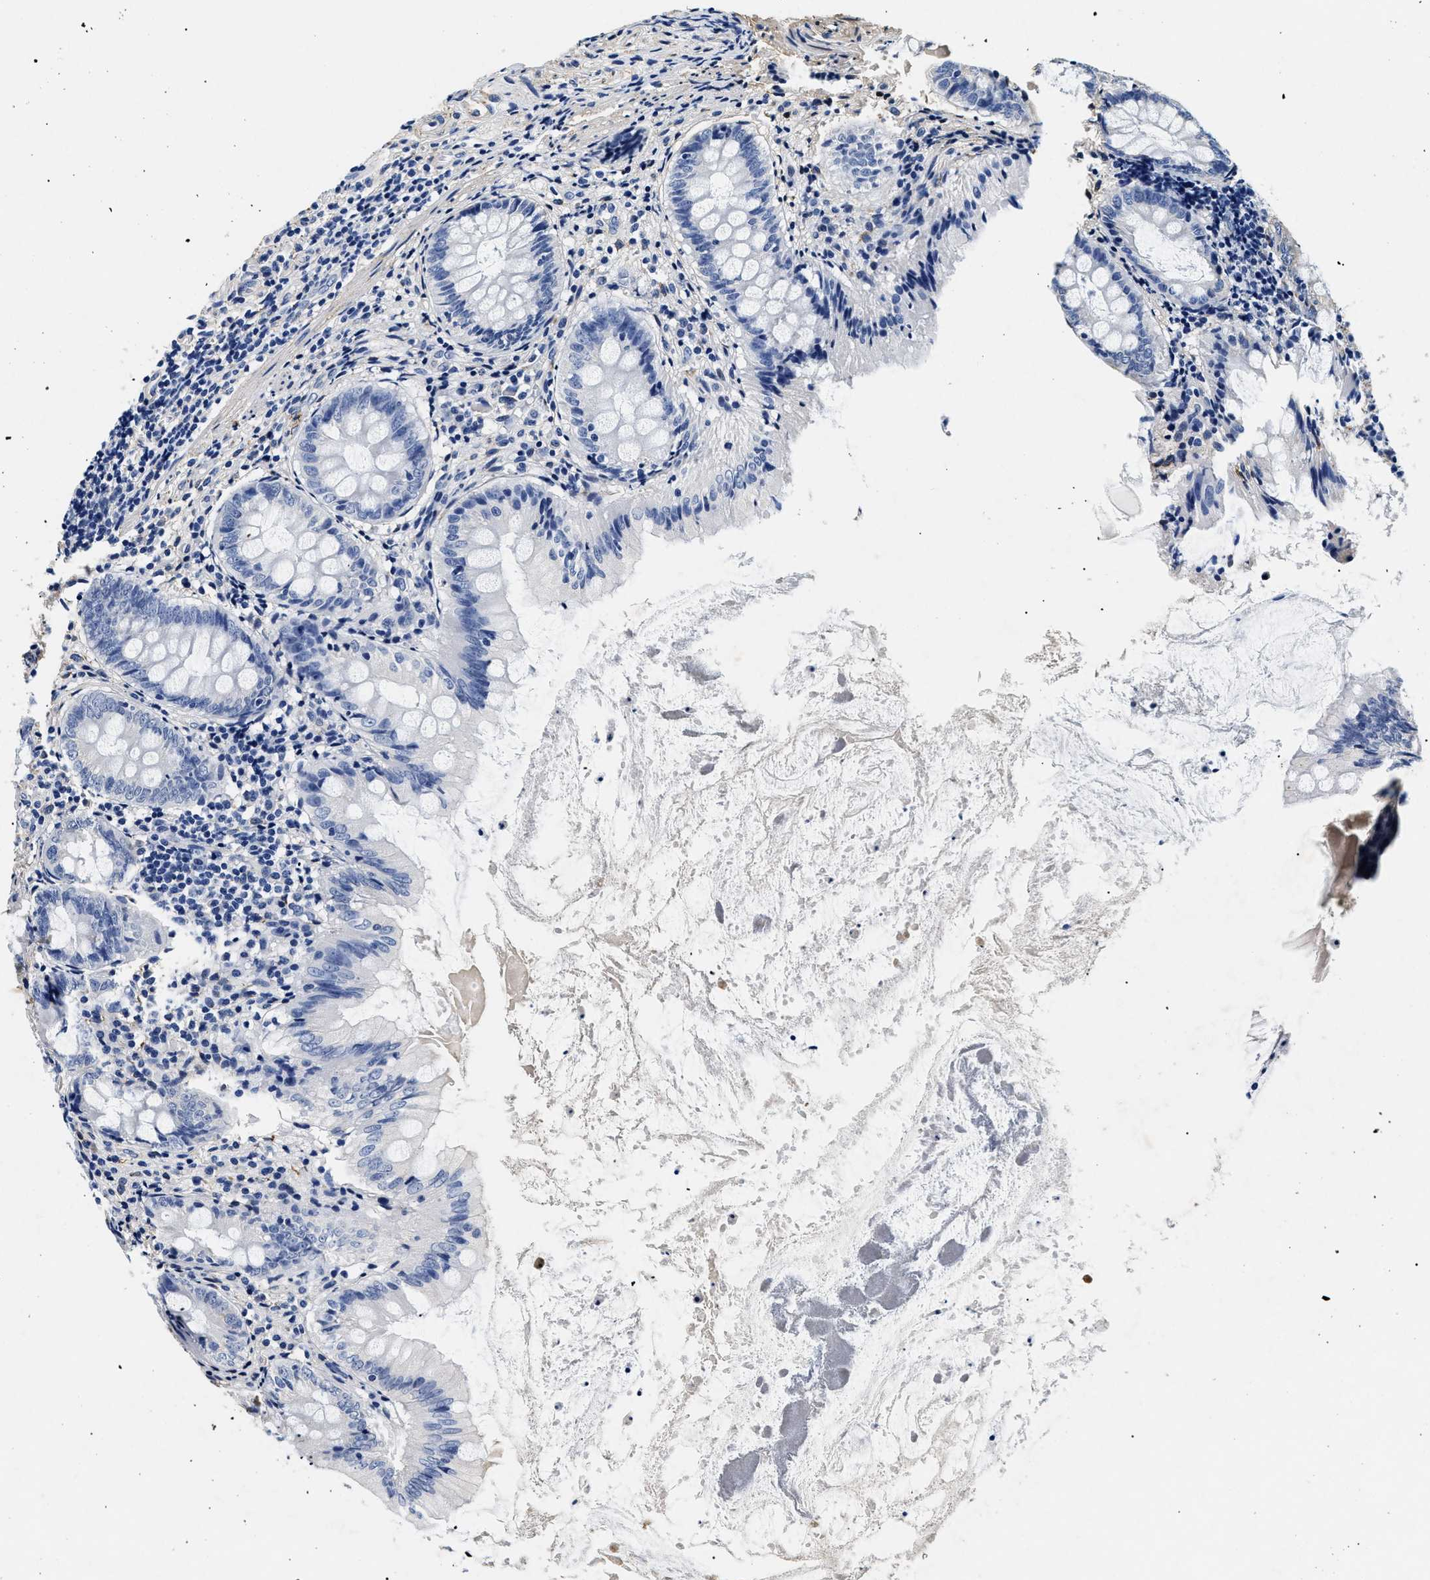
{"staining": {"intensity": "negative", "quantity": "none", "location": "none"}, "tissue": "appendix", "cell_type": "Glandular cells", "image_type": "normal", "snomed": [{"axis": "morphology", "description": "Normal tissue, NOS"}, {"axis": "topography", "description": "Appendix"}], "caption": "Human appendix stained for a protein using immunohistochemistry exhibits no positivity in glandular cells.", "gene": "LAMA3", "patient": {"sex": "female", "age": 77}}